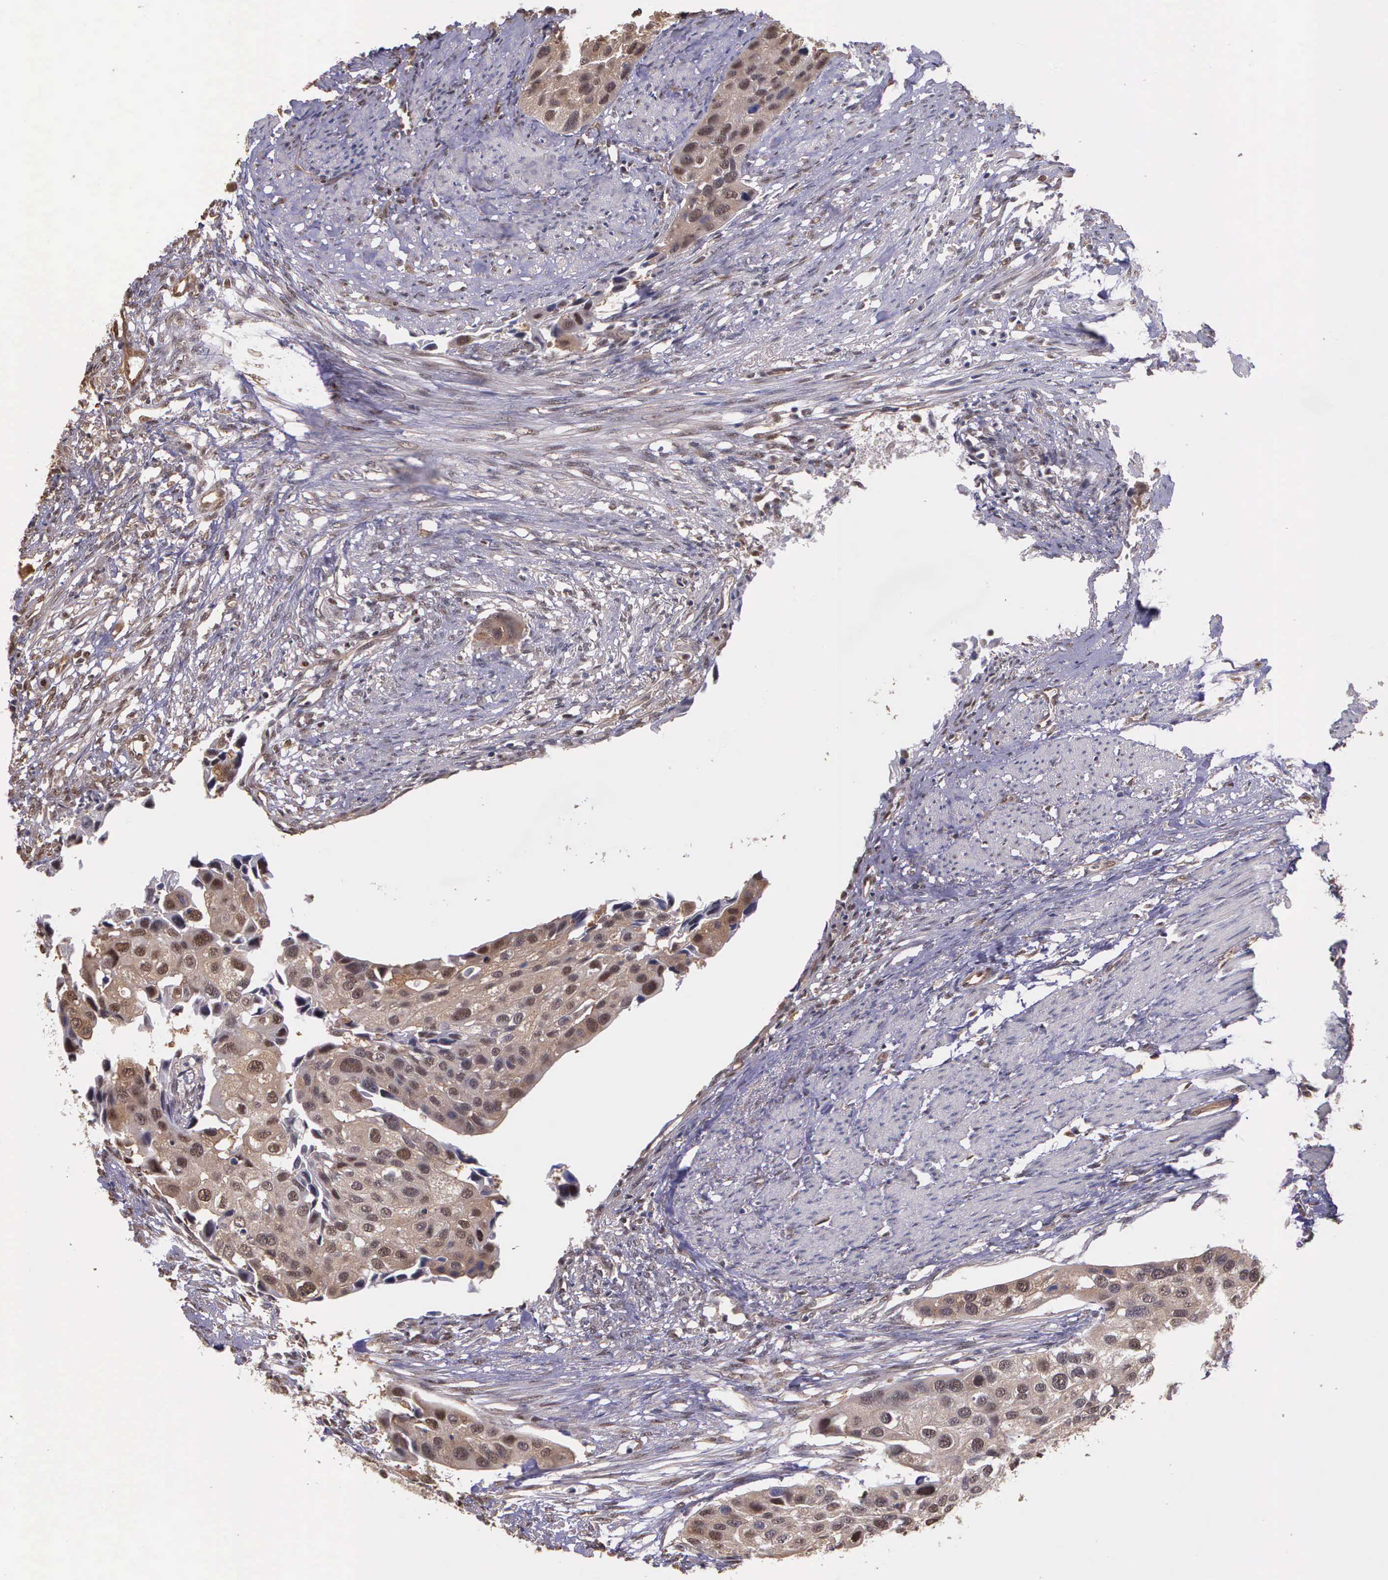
{"staining": {"intensity": "moderate", "quantity": ">75%", "location": "cytoplasmic/membranous,nuclear"}, "tissue": "urothelial cancer", "cell_type": "Tumor cells", "image_type": "cancer", "snomed": [{"axis": "morphology", "description": "Urothelial carcinoma, High grade"}, {"axis": "topography", "description": "Urinary bladder"}], "caption": "A photomicrograph of urothelial cancer stained for a protein reveals moderate cytoplasmic/membranous and nuclear brown staining in tumor cells. The protein of interest is stained brown, and the nuclei are stained in blue (DAB (3,3'-diaminobenzidine) IHC with brightfield microscopy, high magnification).", "gene": "PSMC1", "patient": {"sex": "male", "age": 55}}